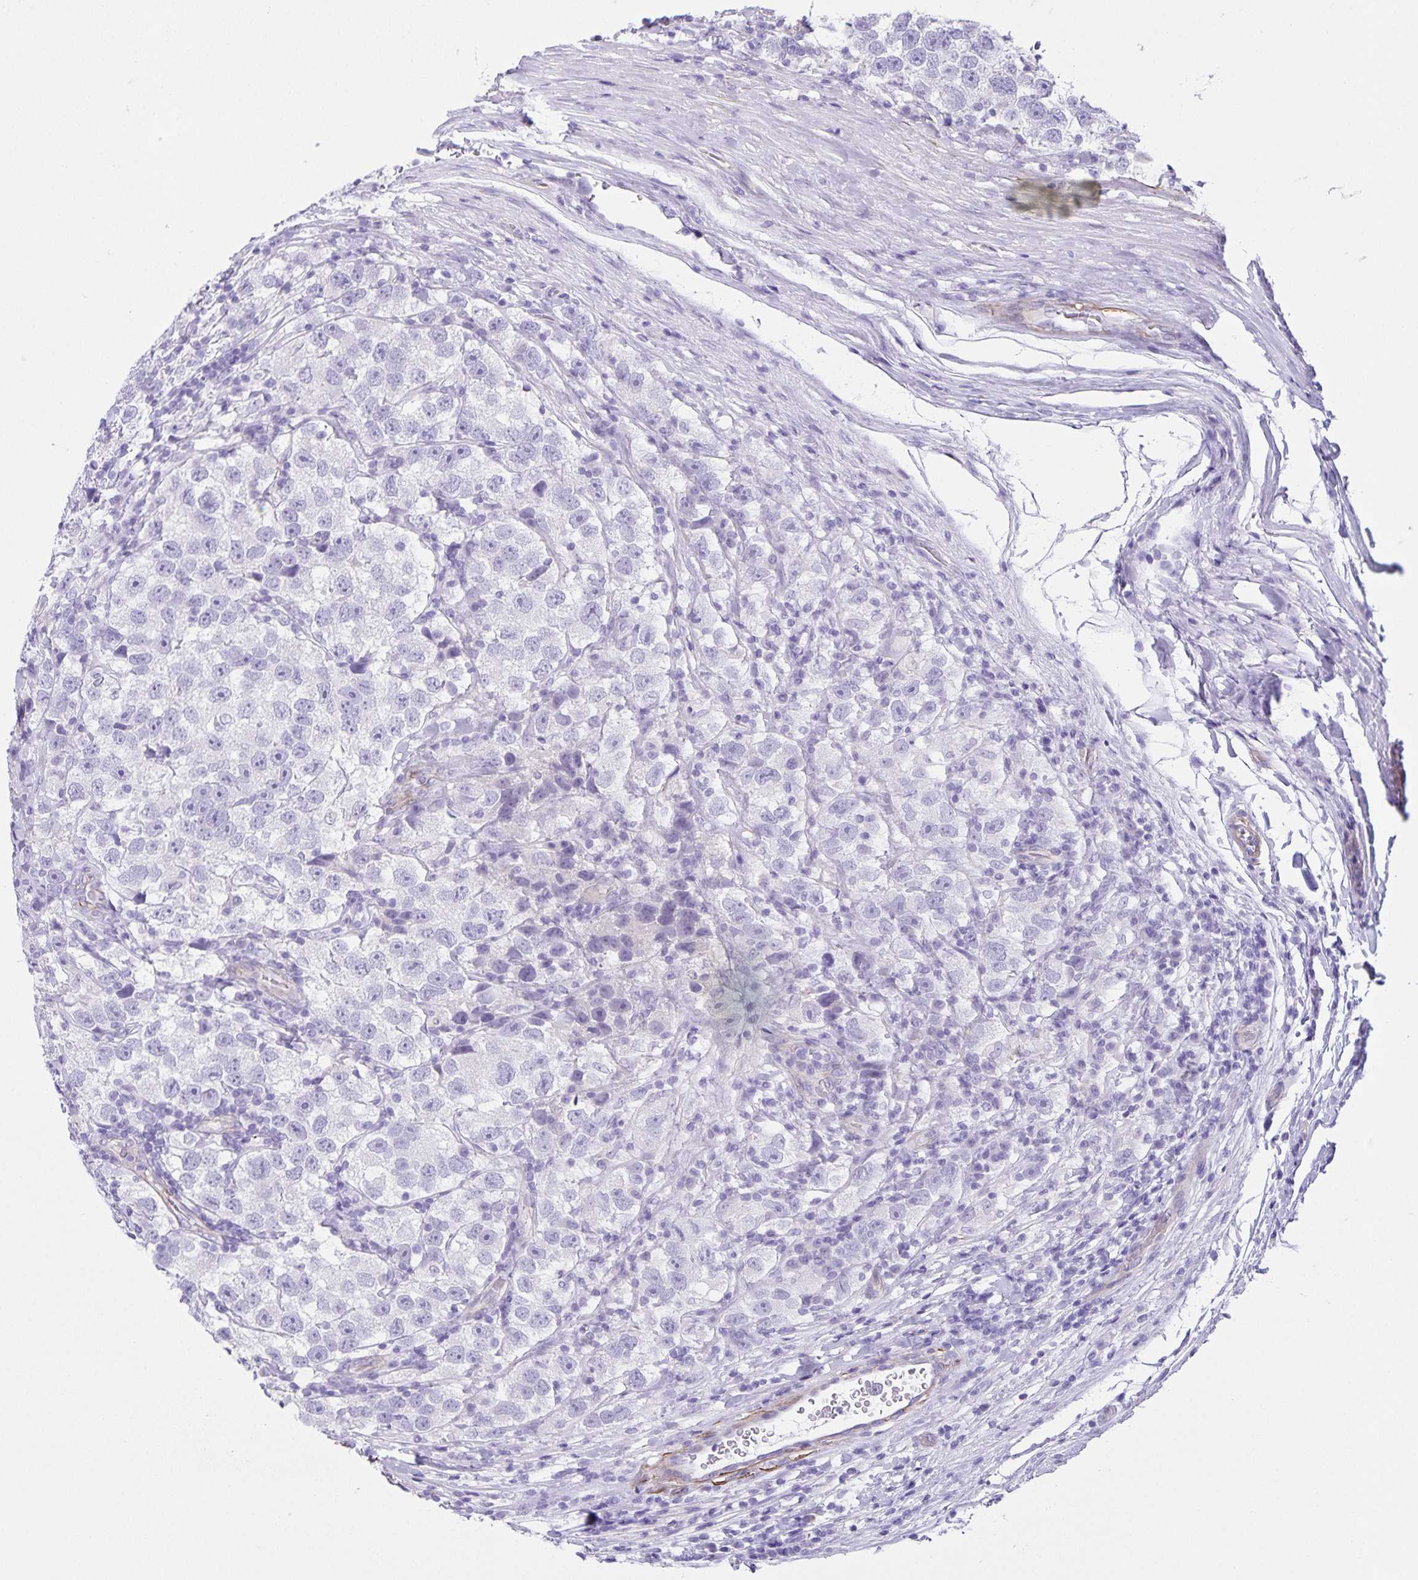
{"staining": {"intensity": "negative", "quantity": "none", "location": "none"}, "tissue": "testis cancer", "cell_type": "Tumor cells", "image_type": "cancer", "snomed": [{"axis": "morphology", "description": "Seminoma, NOS"}, {"axis": "topography", "description": "Testis"}], "caption": "This micrograph is of testis cancer (seminoma) stained with immunohistochemistry (IHC) to label a protein in brown with the nuclei are counter-stained blue. There is no positivity in tumor cells.", "gene": "UBQLN3", "patient": {"sex": "male", "age": 26}}